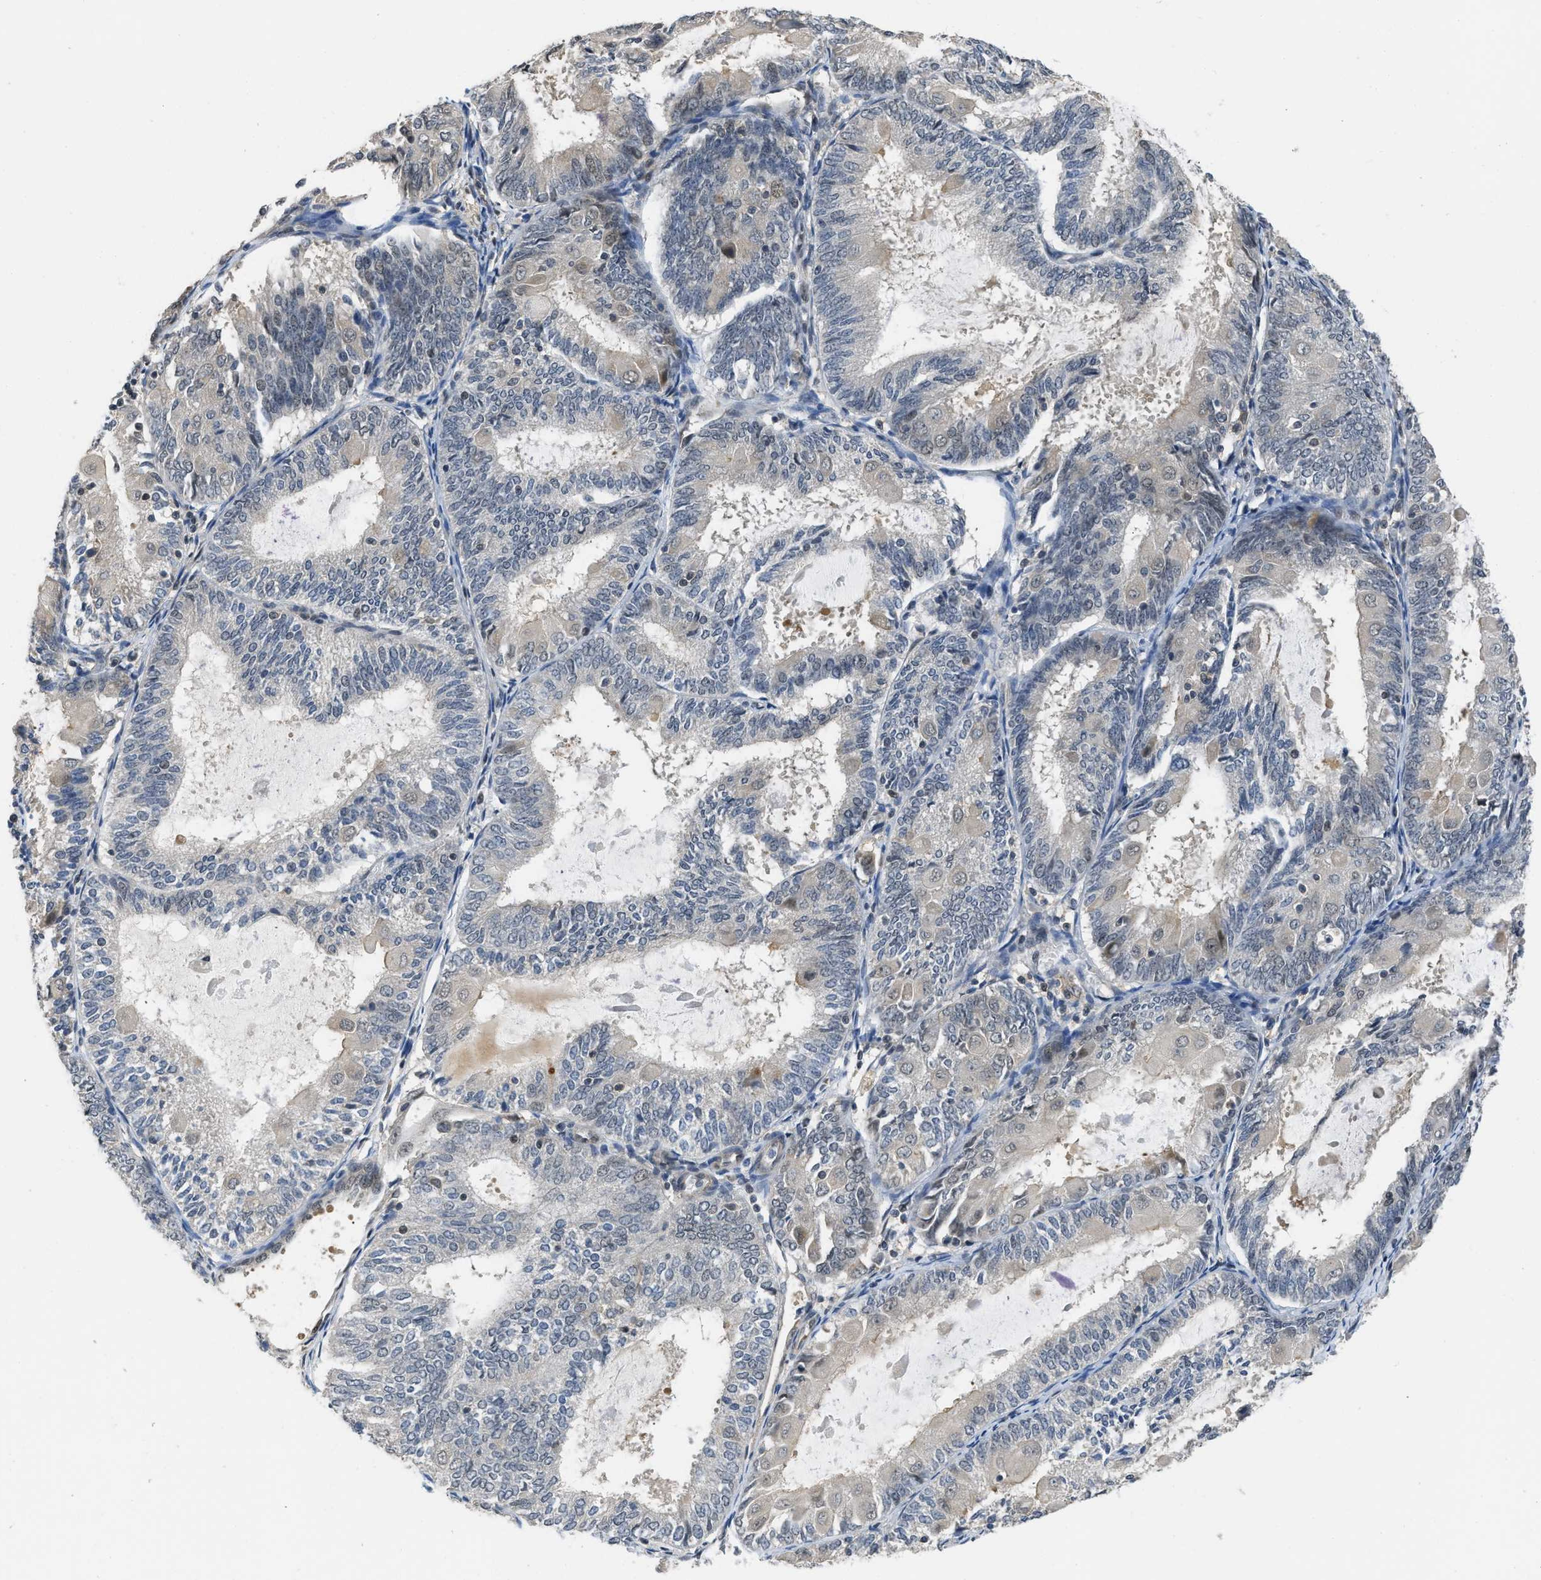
{"staining": {"intensity": "negative", "quantity": "none", "location": "none"}, "tissue": "endometrial cancer", "cell_type": "Tumor cells", "image_type": "cancer", "snomed": [{"axis": "morphology", "description": "Adenocarcinoma, NOS"}, {"axis": "topography", "description": "Endometrium"}], "caption": "IHC micrograph of endometrial adenocarcinoma stained for a protein (brown), which reveals no expression in tumor cells.", "gene": "TES", "patient": {"sex": "female", "age": 81}}